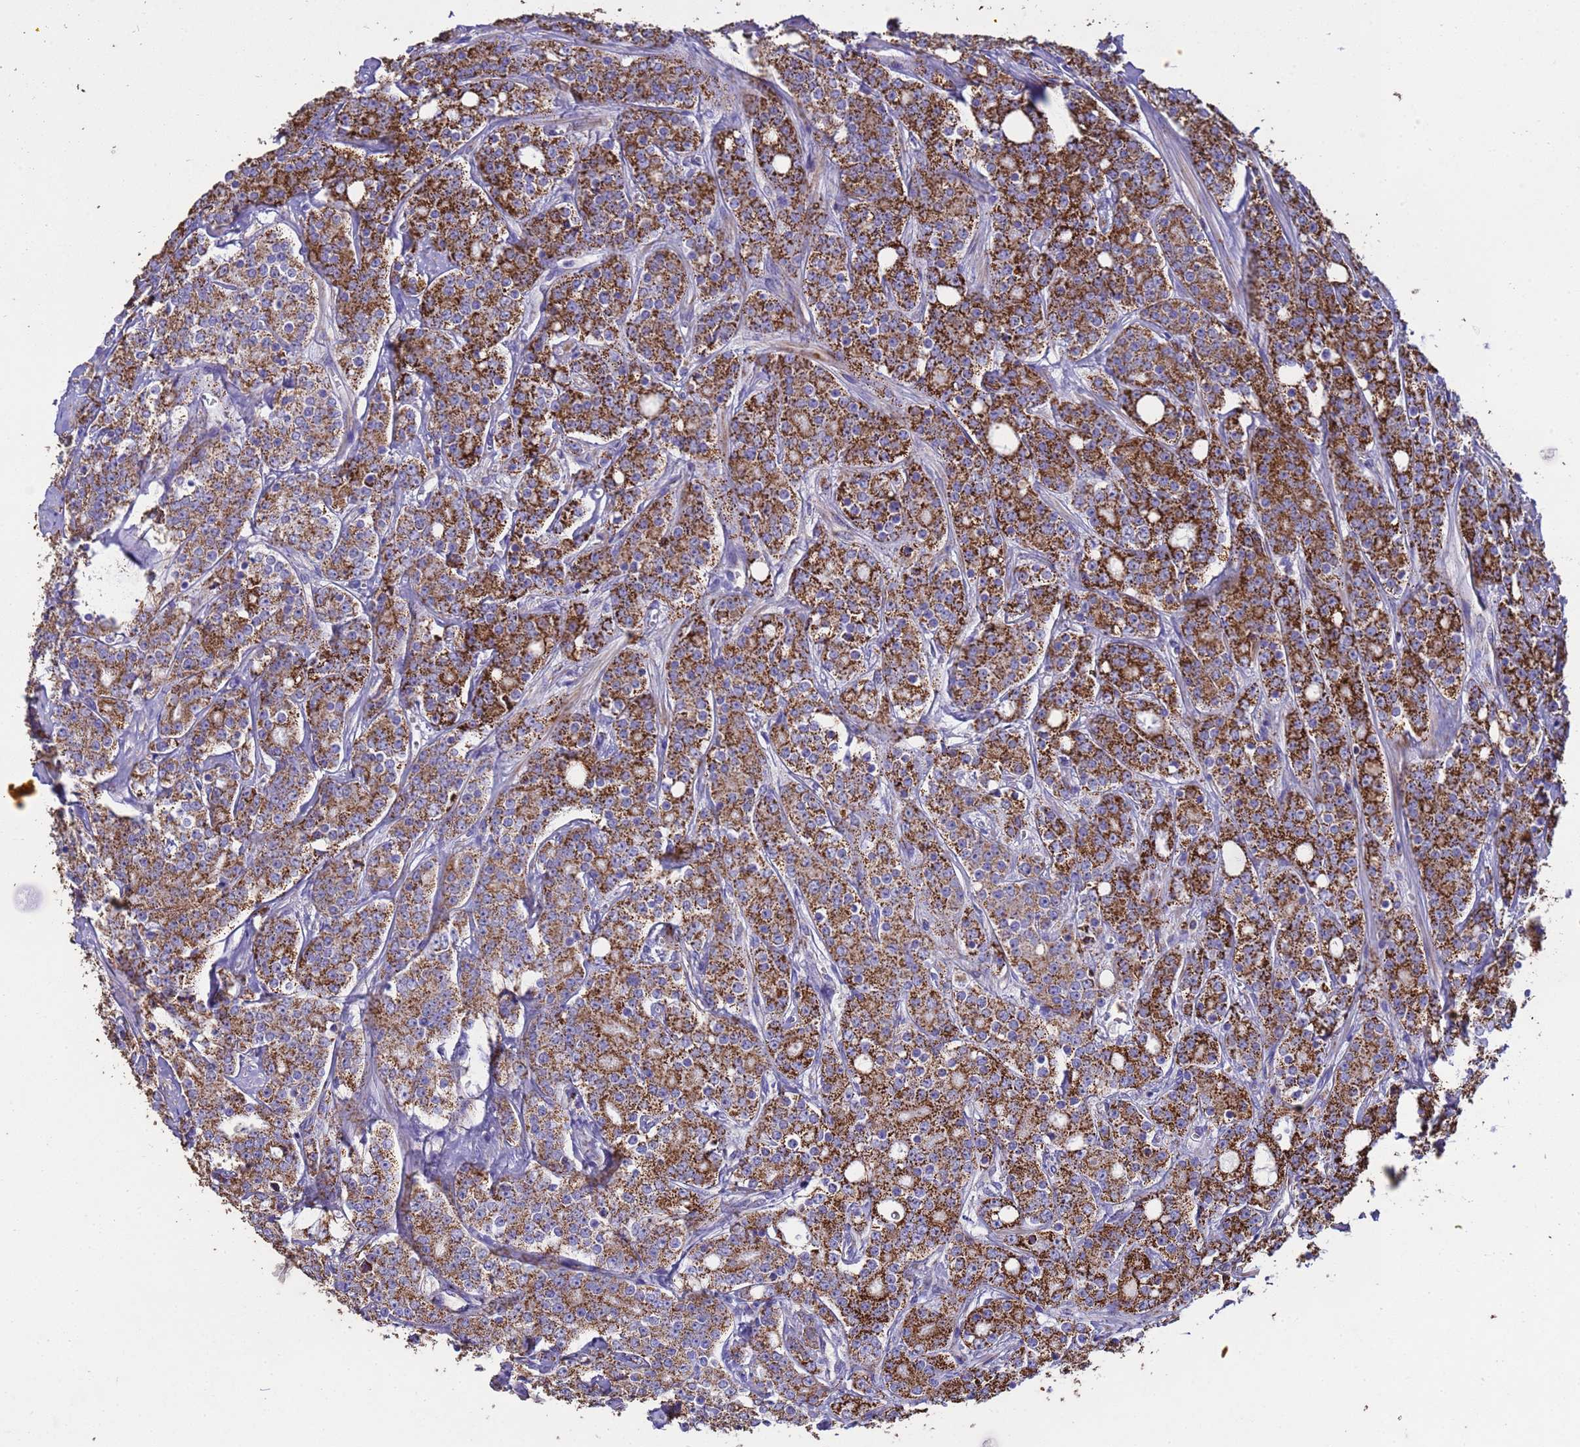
{"staining": {"intensity": "strong", "quantity": "25%-75%", "location": "cytoplasmic/membranous"}, "tissue": "prostate cancer", "cell_type": "Tumor cells", "image_type": "cancer", "snomed": [{"axis": "morphology", "description": "Adenocarcinoma, High grade"}, {"axis": "topography", "description": "Prostate"}], "caption": "Protein expression analysis of prostate cancer (high-grade adenocarcinoma) reveals strong cytoplasmic/membranous expression in approximately 25%-75% of tumor cells.", "gene": "ZNFX1", "patient": {"sex": "male", "age": 62}}